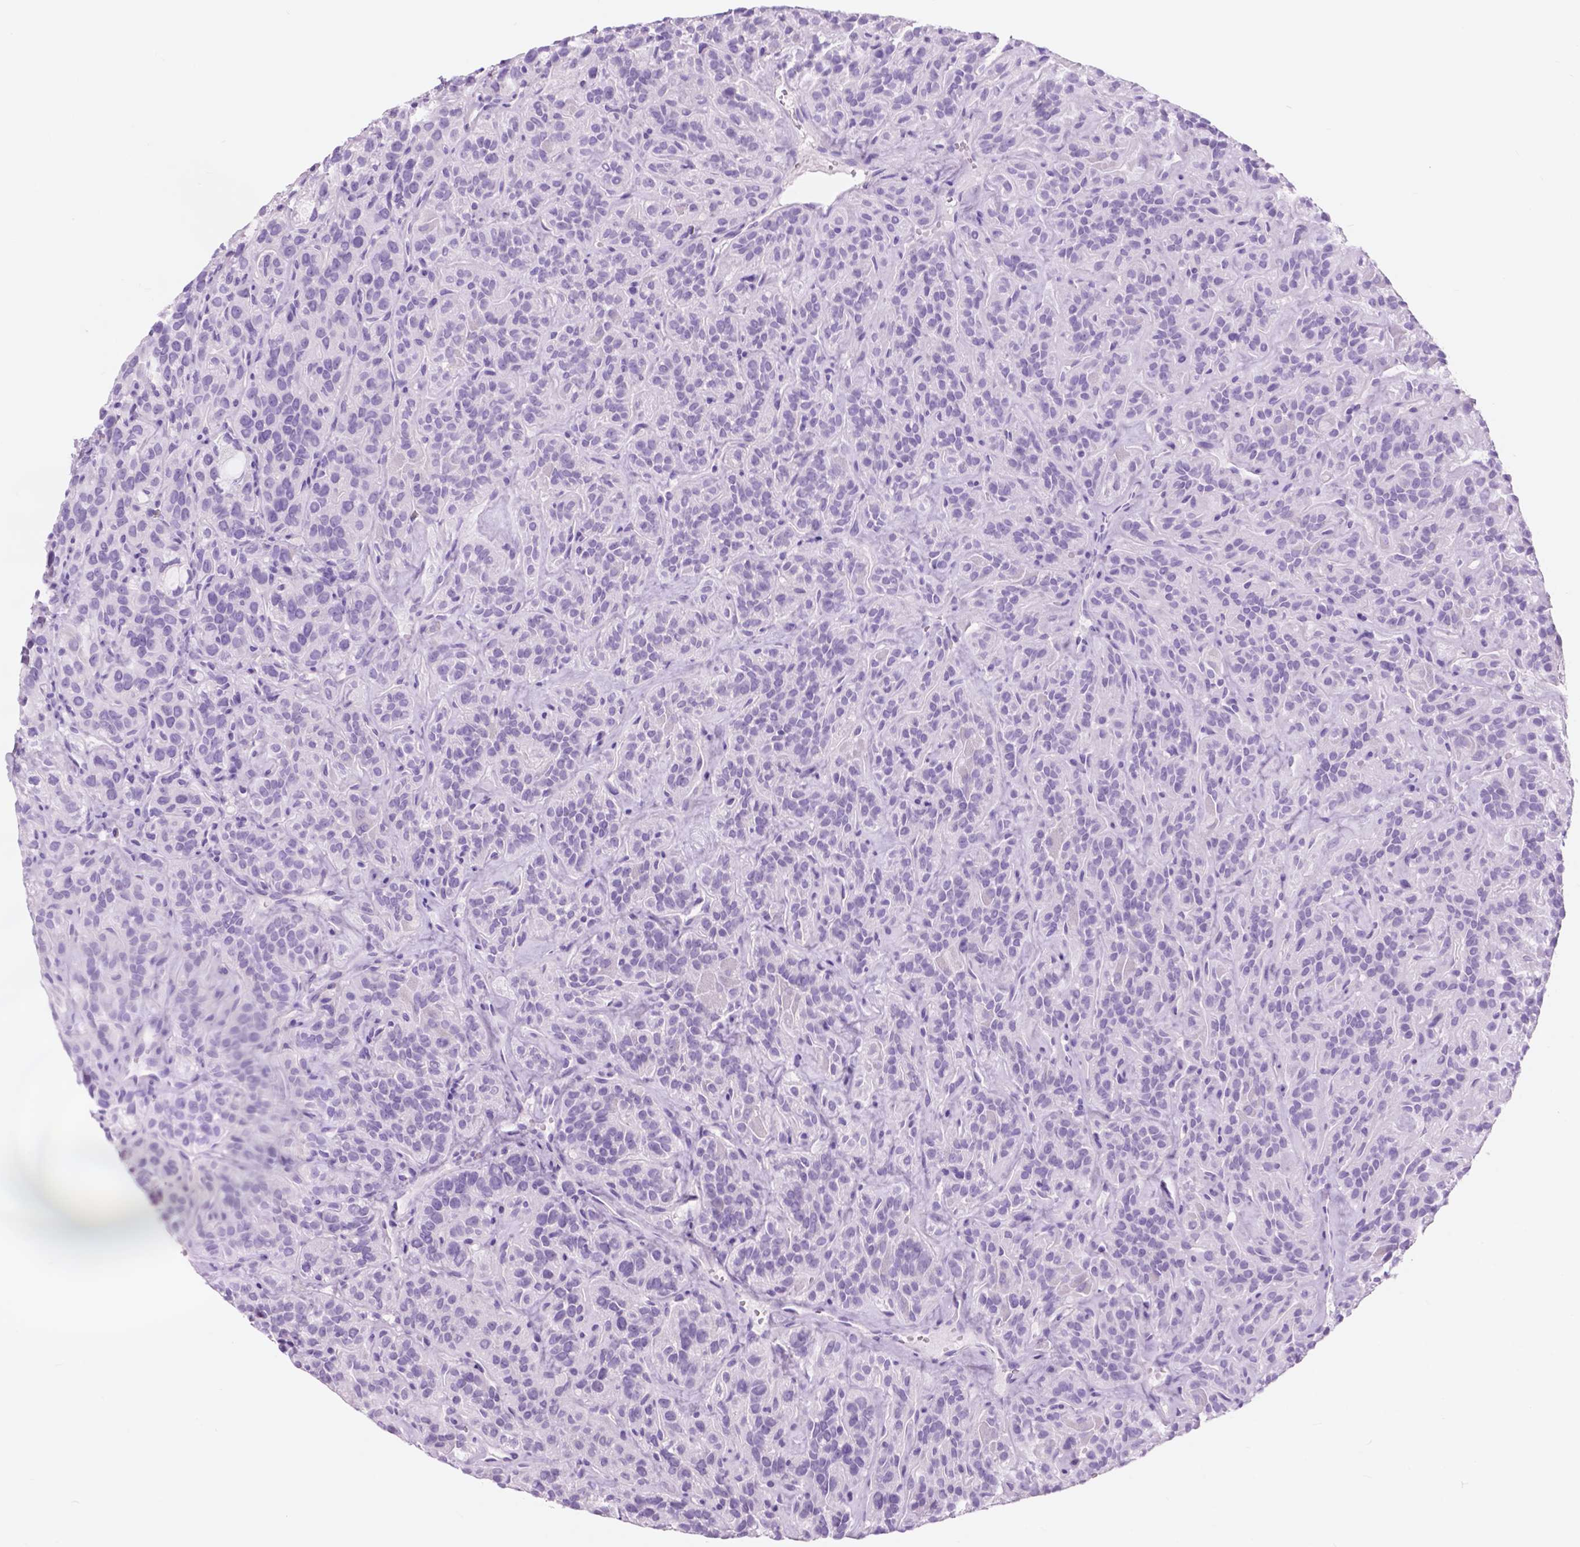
{"staining": {"intensity": "negative", "quantity": "none", "location": "none"}, "tissue": "thyroid cancer", "cell_type": "Tumor cells", "image_type": "cancer", "snomed": [{"axis": "morphology", "description": "Papillary adenocarcinoma, NOS"}, {"axis": "topography", "description": "Thyroid gland"}], "caption": "Tumor cells are negative for protein expression in human thyroid papillary adenocarcinoma.", "gene": "FXYD2", "patient": {"sex": "female", "age": 45}}